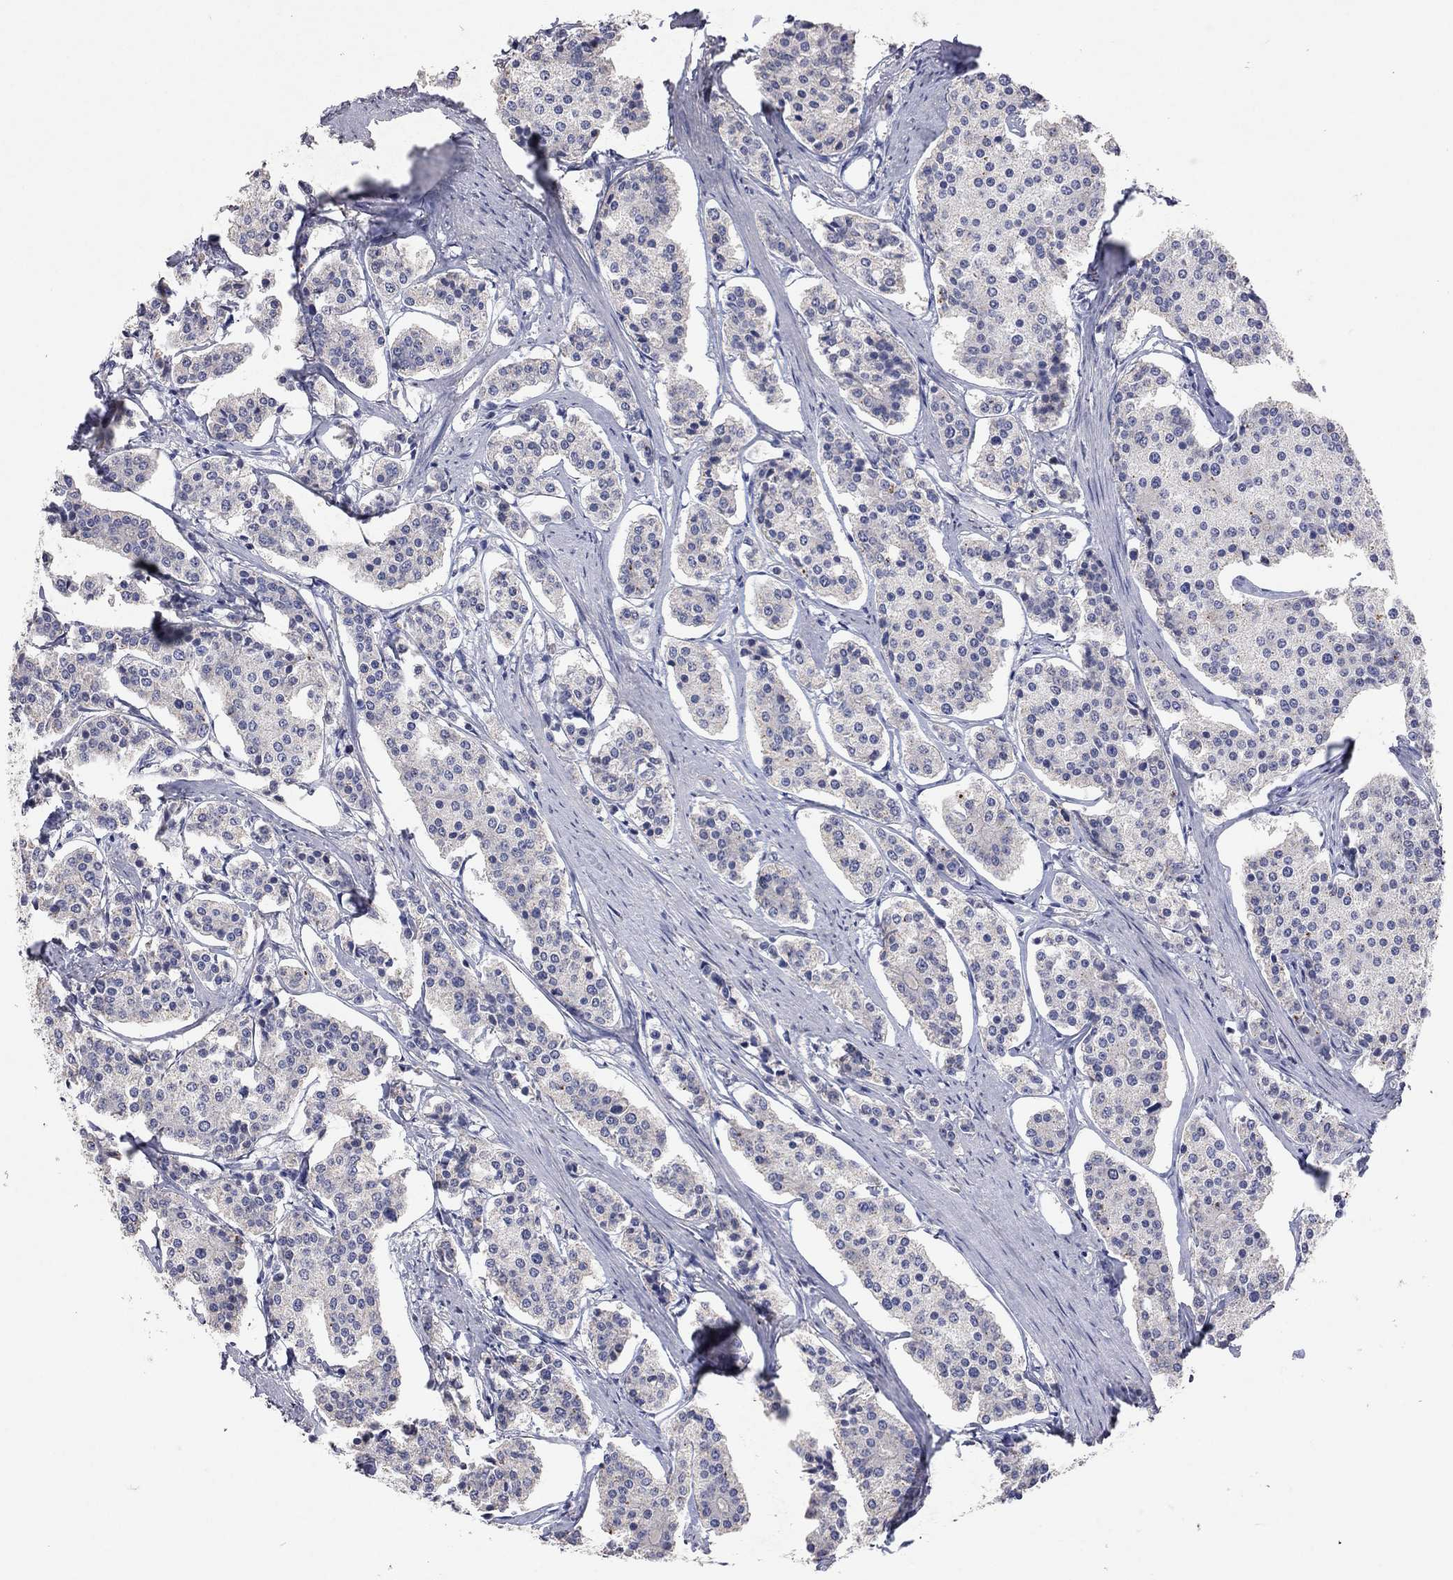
{"staining": {"intensity": "negative", "quantity": "none", "location": "none"}, "tissue": "carcinoid", "cell_type": "Tumor cells", "image_type": "cancer", "snomed": [{"axis": "morphology", "description": "Carcinoid, malignant, NOS"}, {"axis": "topography", "description": "Small intestine"}], "caption": "Immunohistochemistry (IHC) photomicrograph of neoplastic tissue: human carcinoid stained with DAB (3,3'-diaminobenzidine) reveals no significant protein expression in tumor cells.", "gene": "MMP13", "patient": {"sex": "female", "age": 65}}